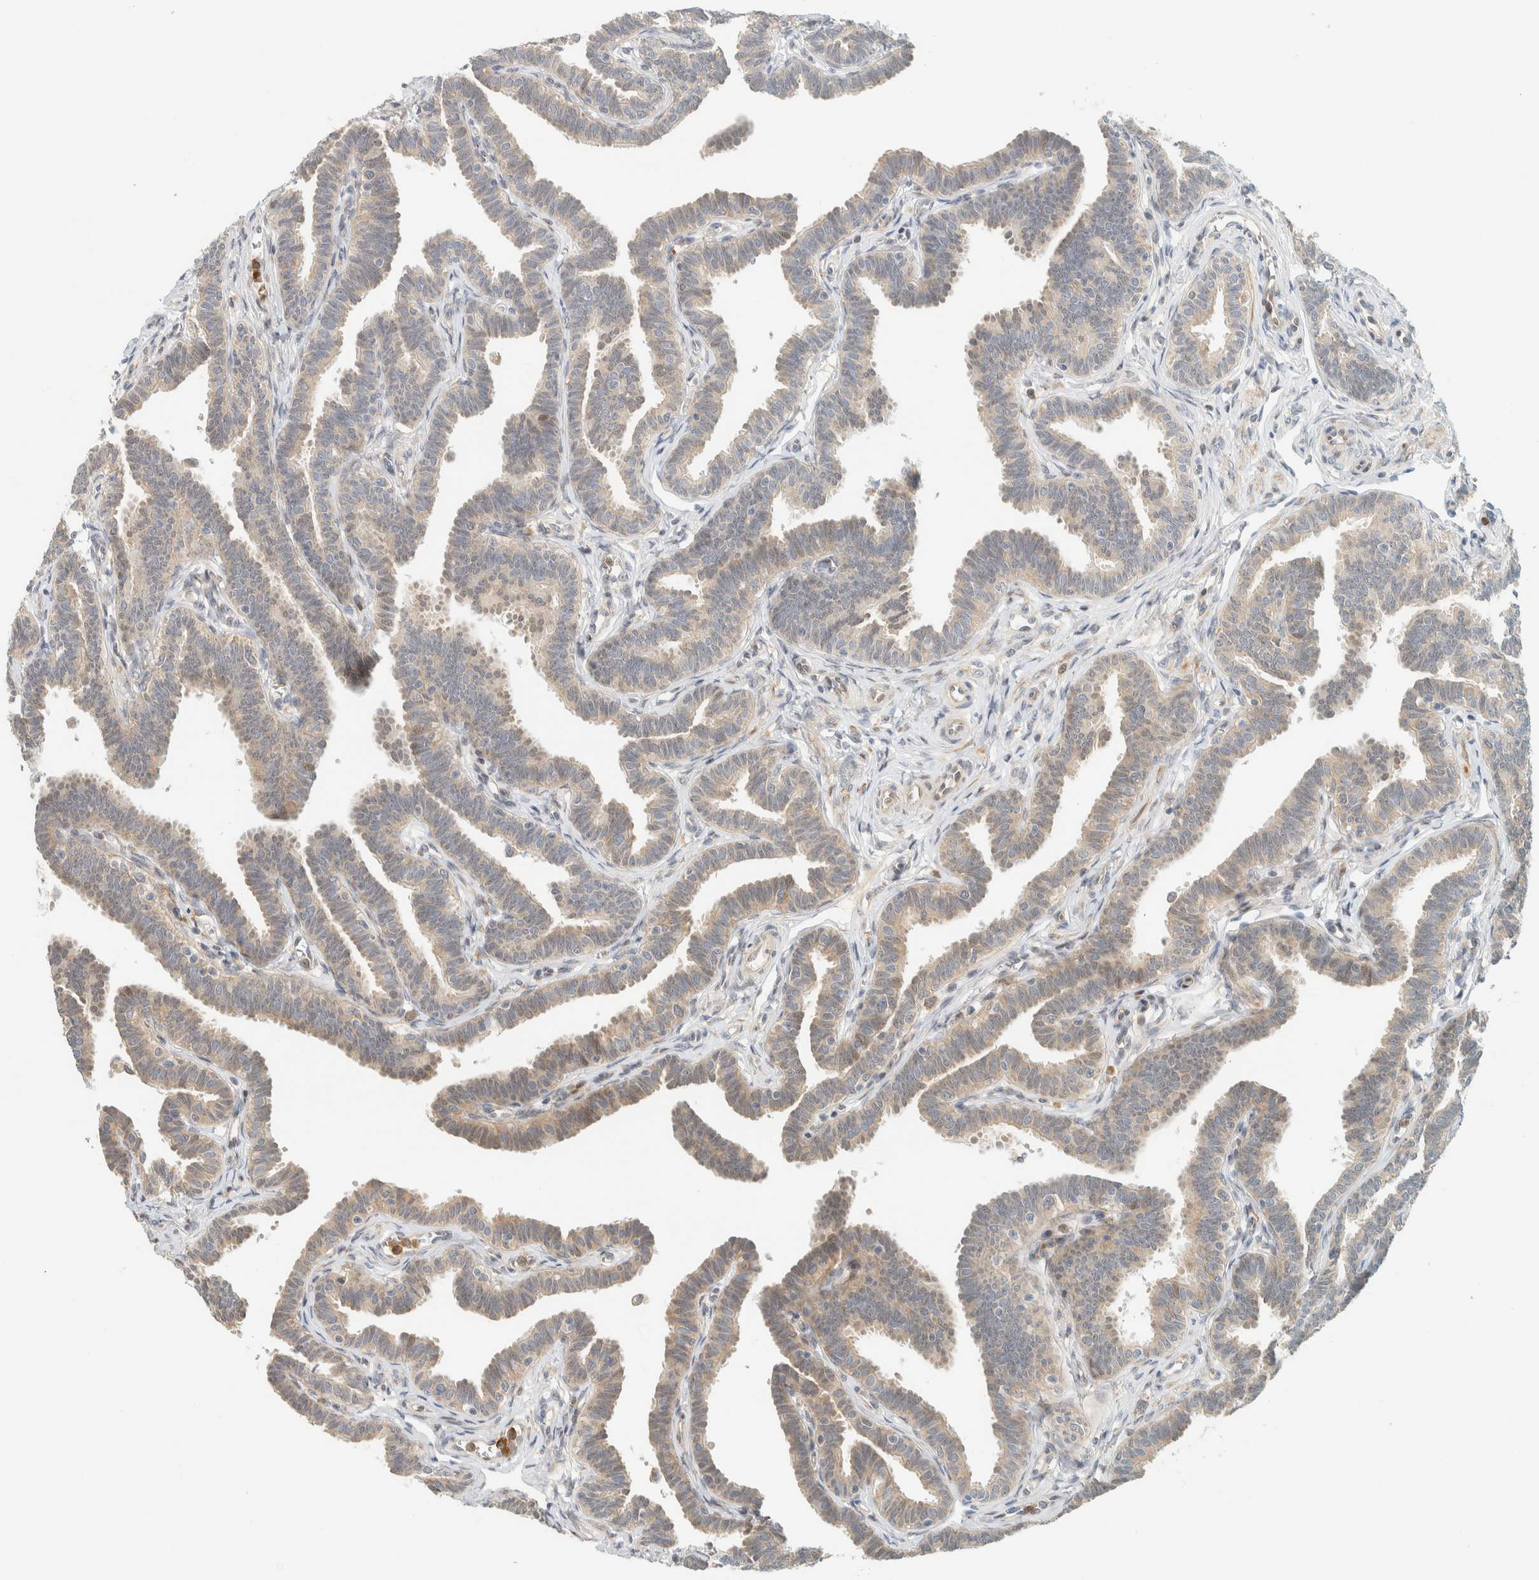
{"staining": {"intensity": "weak", "quantity": ">75%", "location": "cytoplasmic/membranous"}, "tissue": "fallopian tube", "cell_type": "Glandular cells", "image_type": "normal", "snomed": [{"axis": "morphology", "description": "Normal tissue, NOS"}, {"axis": "topography", "description": "Fallopian tube"}, {"axis": "topography", "description": "Ovary"}], "caption": "This histopathology image reveals immunohistochemistry (IHC) staining of unremarkable human fallopian tube, with low weak cytoplasmic/membranous expression in about >75% of glandular cells.", "gene": "CCDC171", "patient": {"sex": "female", "age": 23}}